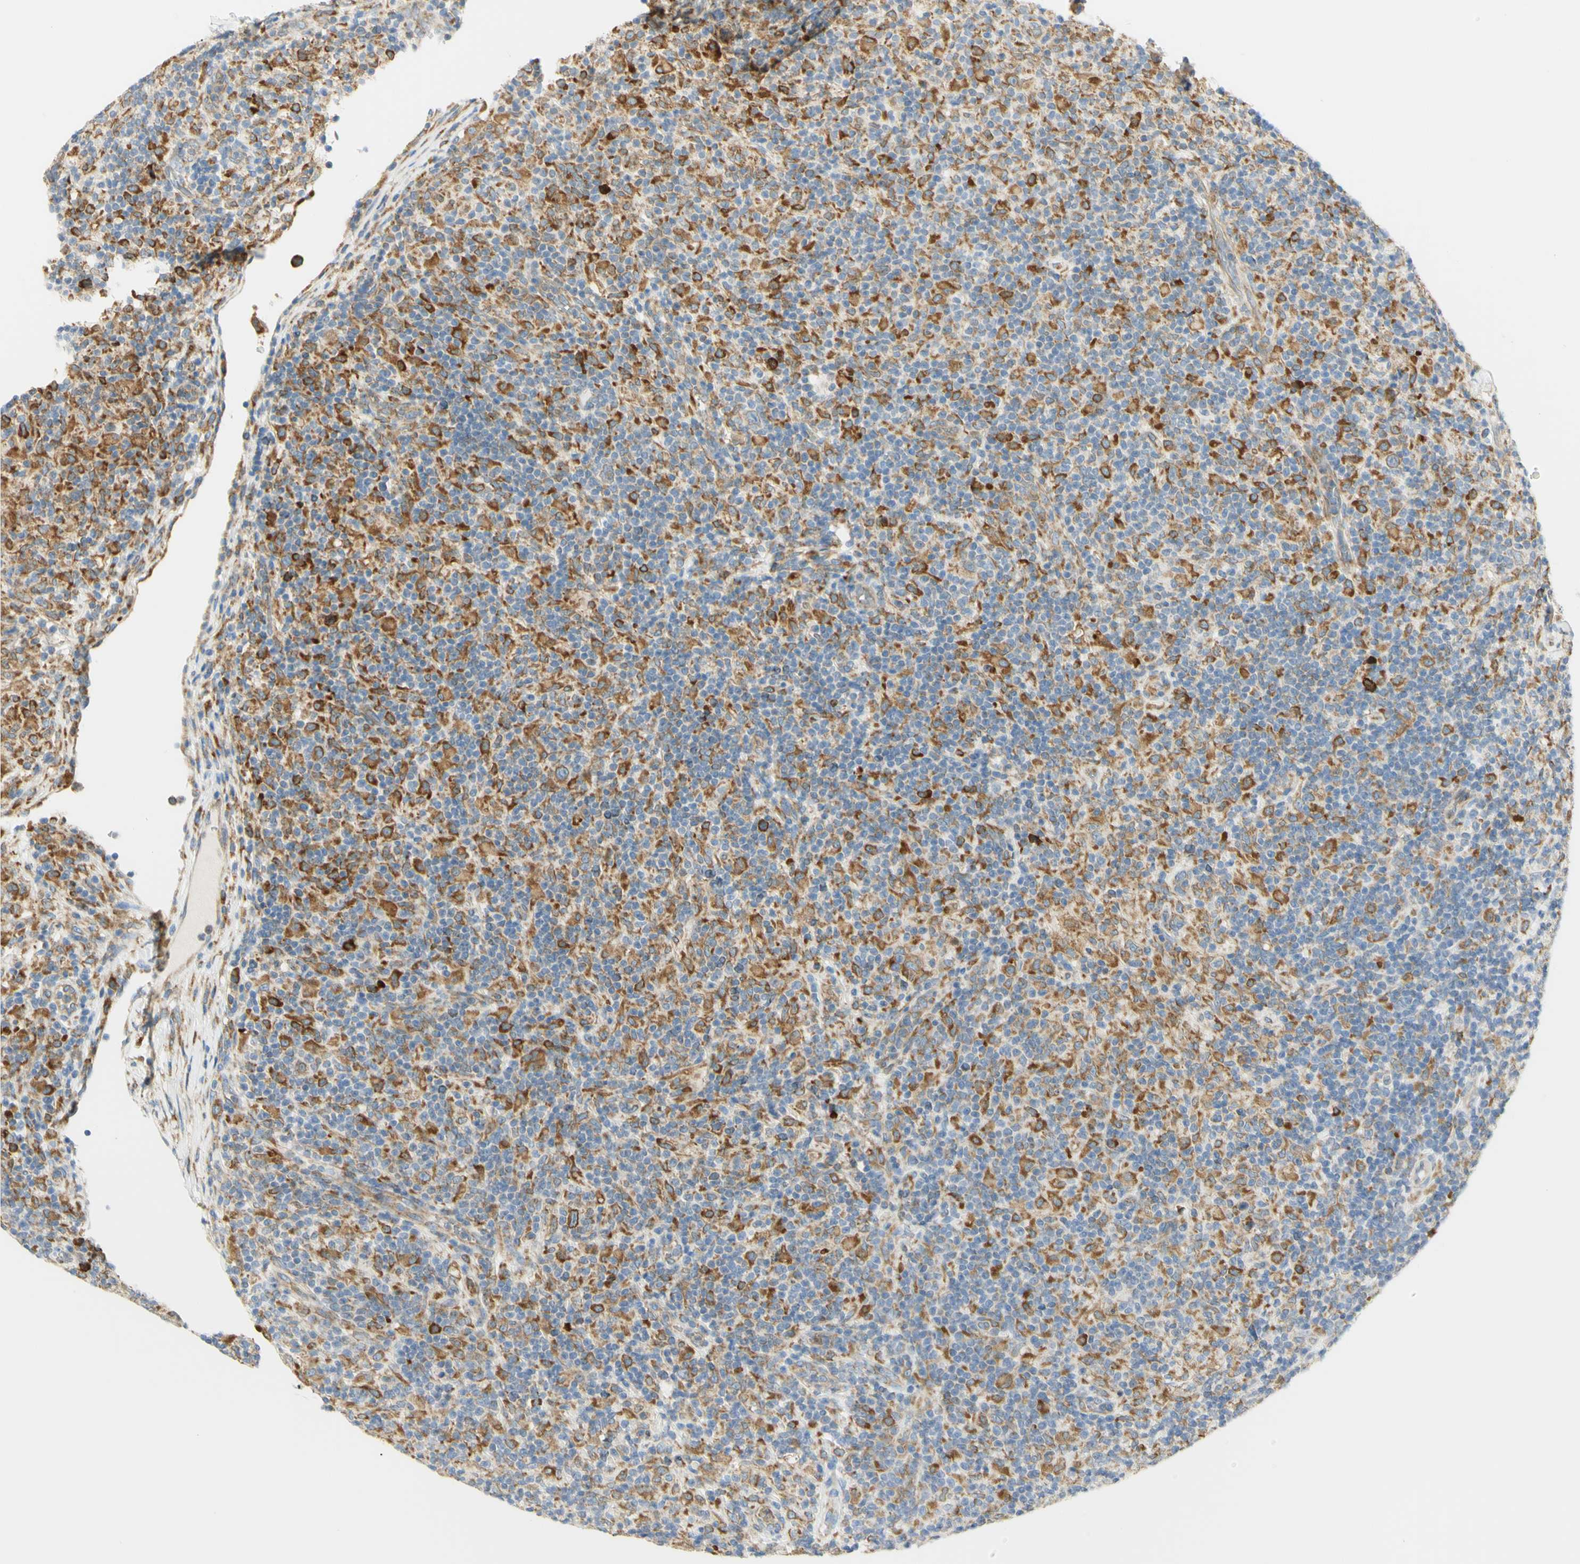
{"staining": {"intensity": "moderate", "quantity": ">75%", "location": "cytoplasmic/membranous"}, "tissue": "lymphoma", "cell_type": "Tumor cells", "image_type": "cancer", "snomed": [{"axis": "morphology", "description": "Hodgkin's disease, NOS"}, {"axis": "topography", "description": "Lymph node"}], "caption": "Hodgkin's disease stained for a protein (brown) demonstrates moderate cytoplasmic/membranous positive positivity in approximately >75% of tumor cells.", "gene": "MANF", "patient": {"sex": "male", "age": 70}}